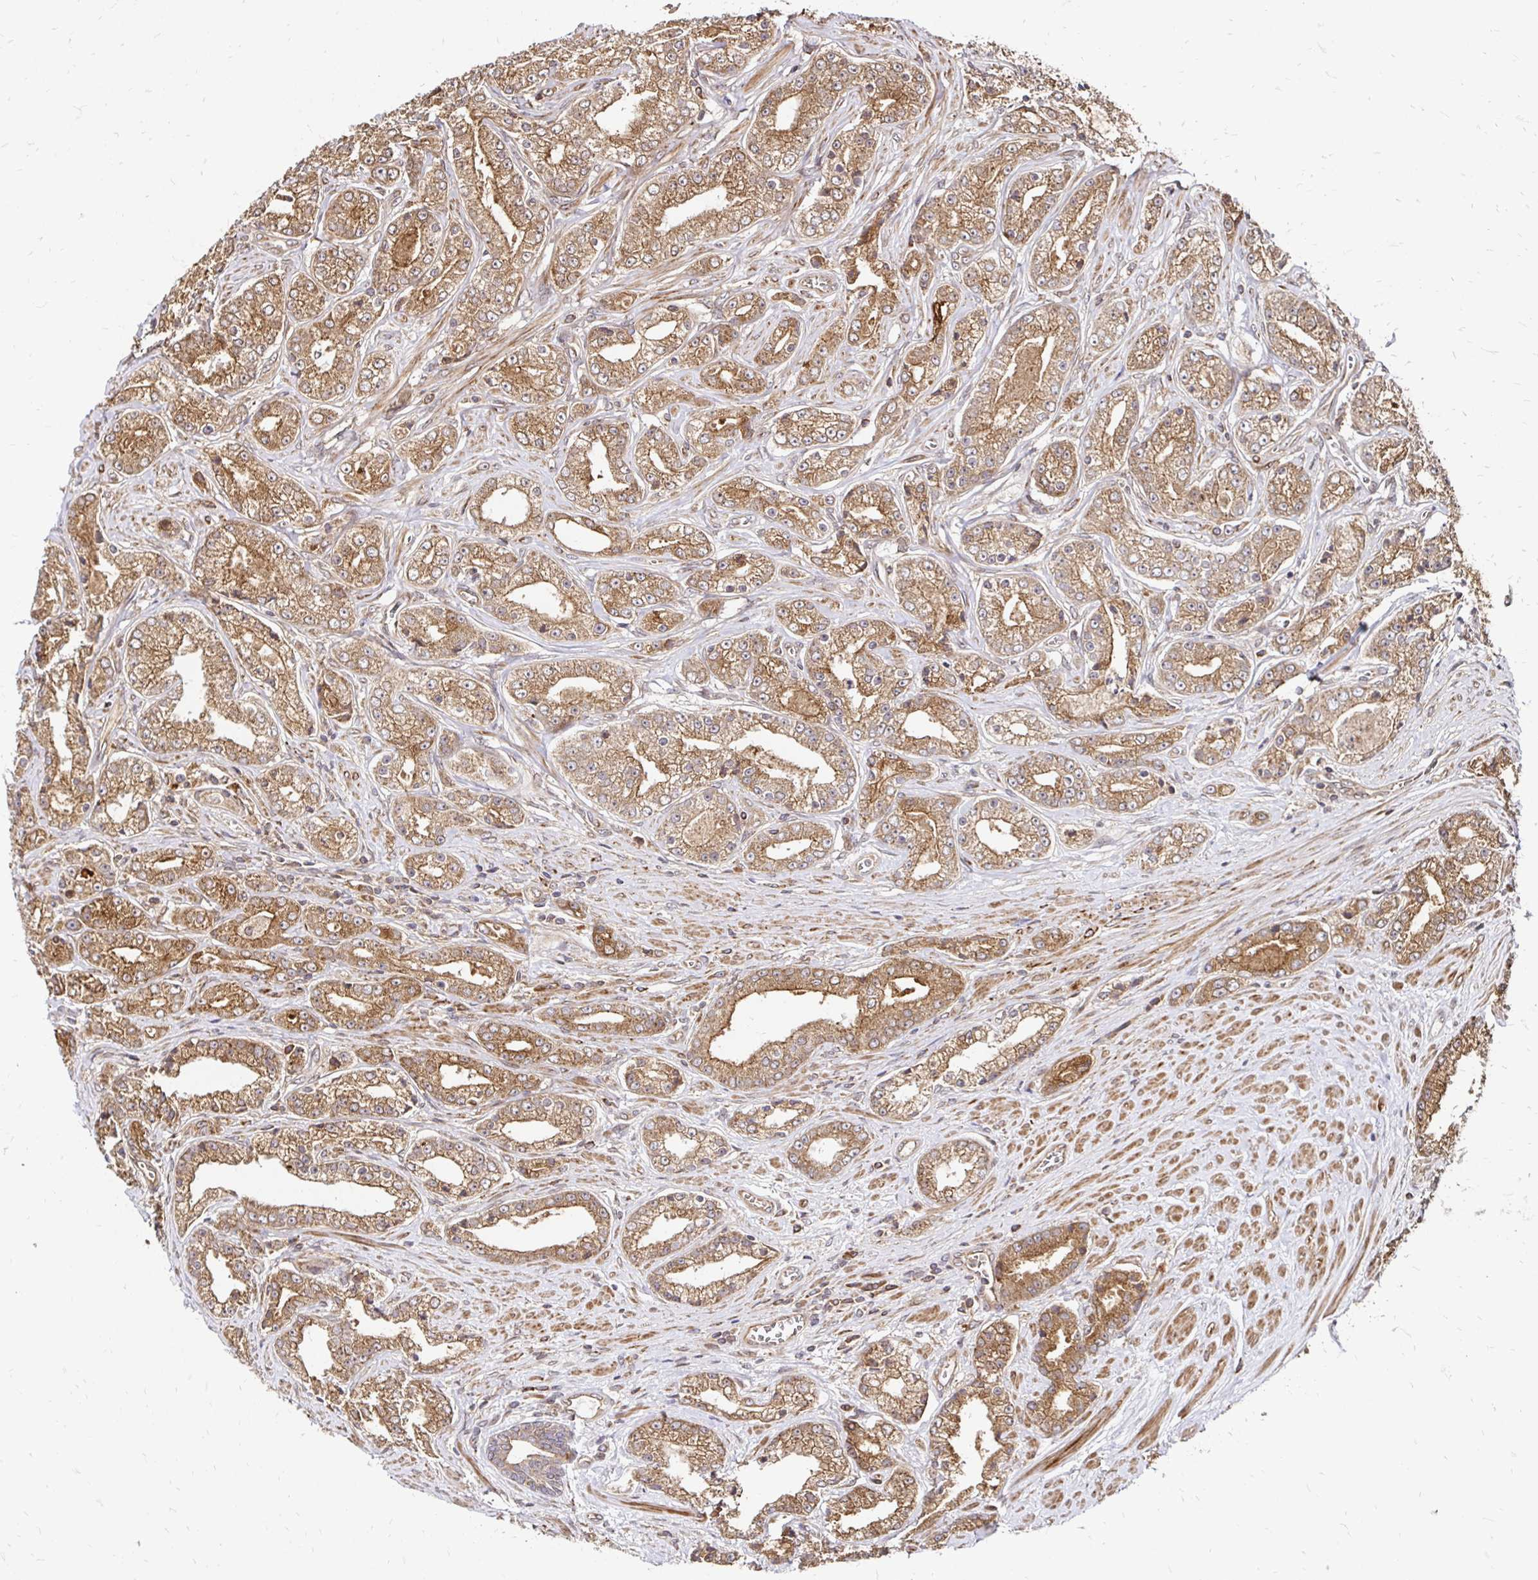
{"staining": {"intensity": "moderate", "quantity": ">75%", "location": "cytoplasmic/membranous"}, "tissue": "prostate cancer", "cell_type": "Tumor cells", "image_type": "cancer", "snomed": [{"axis": "morphology", "description": "Adenocarcinoma, High grade"}, {"axis": "topography", "description": "Prostate"}], "caption": "This micrograph reveals IHC staining of human high-grade adenocarcinoma (prostate), with medium moderate cytoplasmic/membranous expression in about >75% of tumor cells.", "gene": "ZW10", "patient": {"sex": "male", "age": 66}}